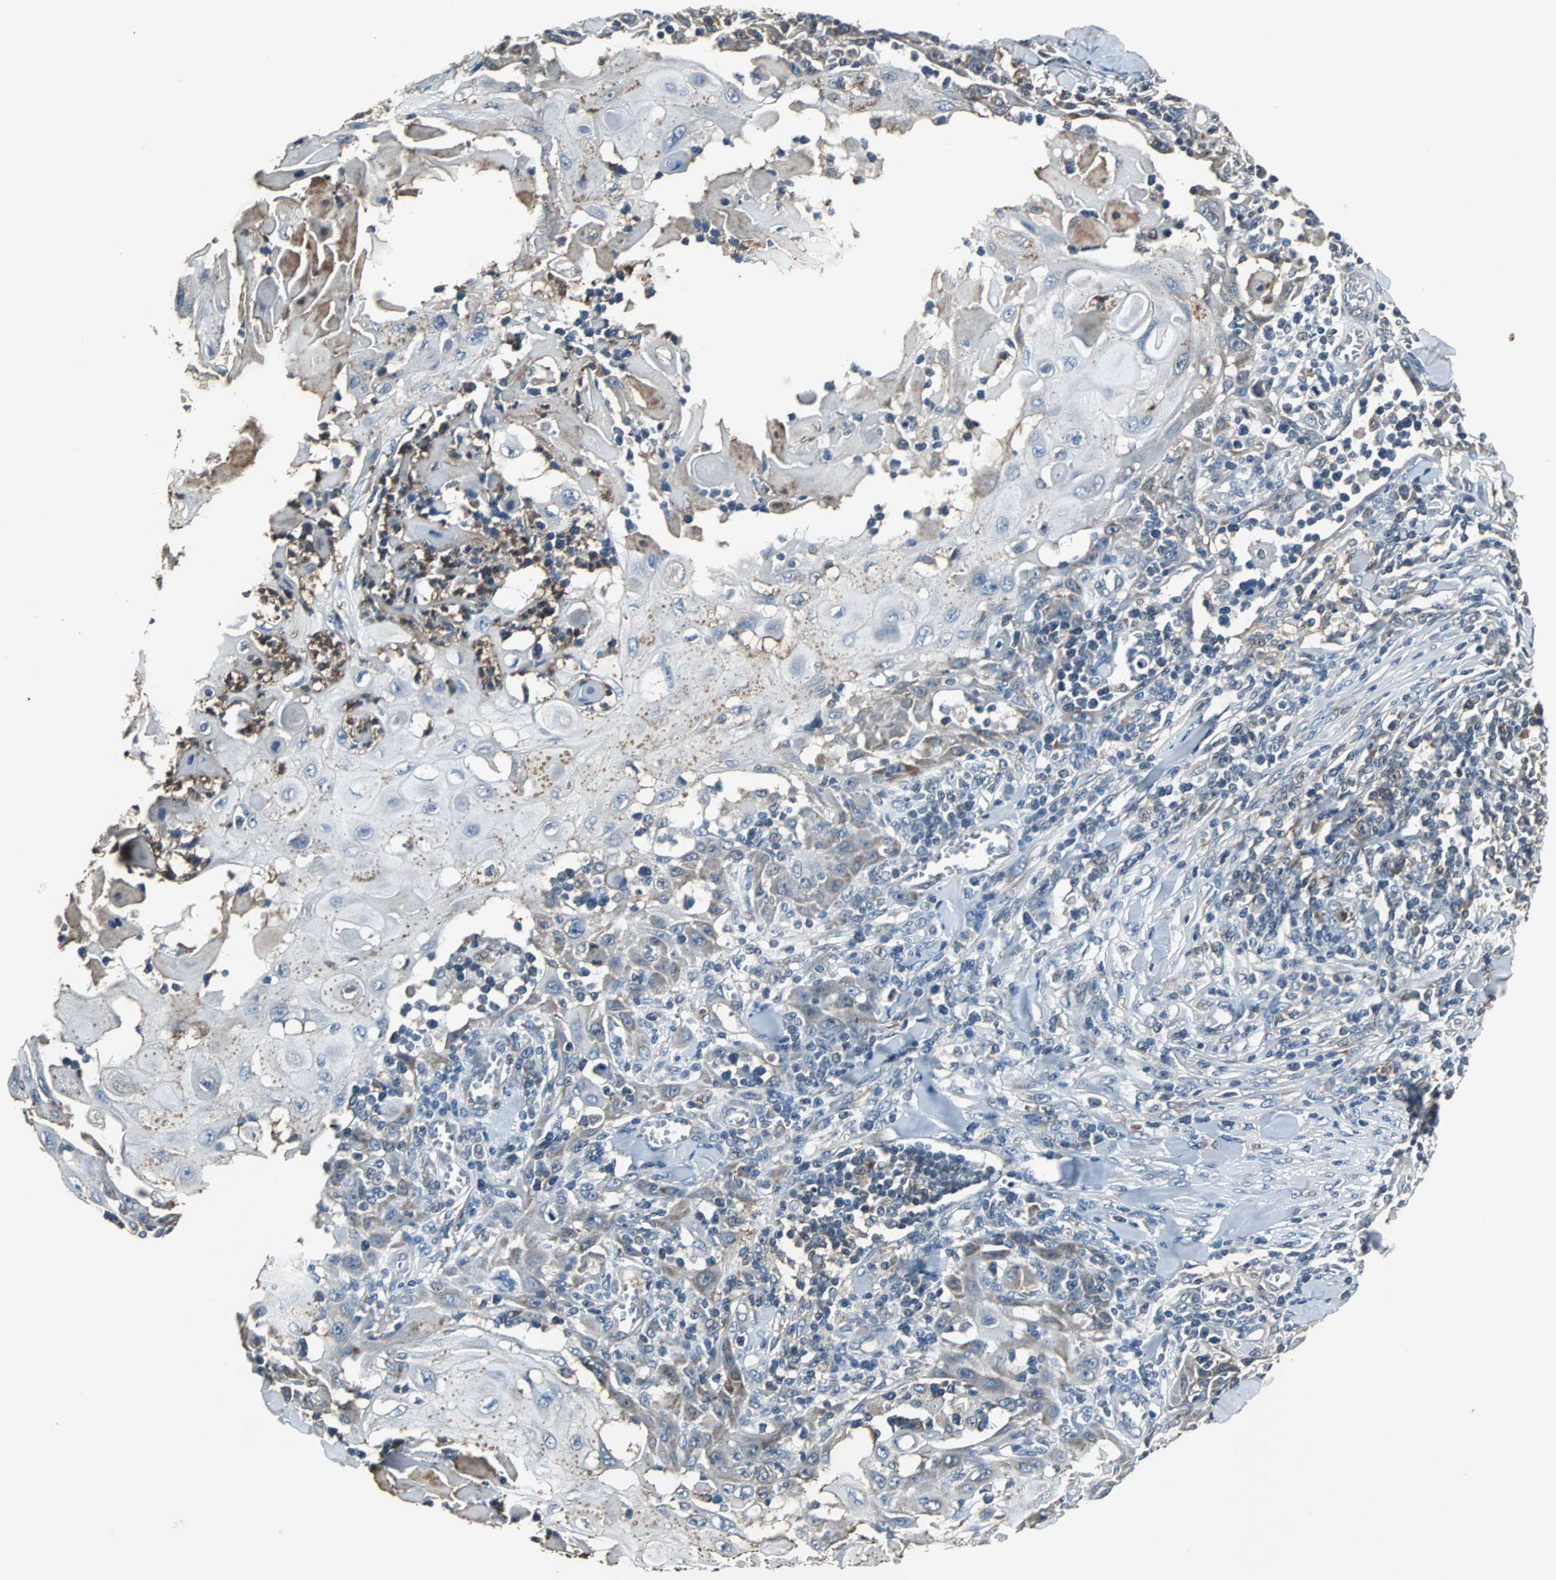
{"staining": {"intensity": "weak", "quantity": "25%-75%", "location": "cytoplasmic/membranous"}, "tissue": "skin cancer", "cell_type": "Tumor cells", "image_type": "cancer", "snomed": [{"axis": "morphology", "description": "Squamous cell carcinoma, NOS"}, {"axis": "topography", "description": "Skin"}], "caption": "Skin squamous cell carcinoma stained for a protein (brown) demonstrates weak cytoplasmic/membranous positive expression in about 25%-75% of tumor cells.", "gene": "SOS1", "patient": {"sex": "male", "age": 24}}